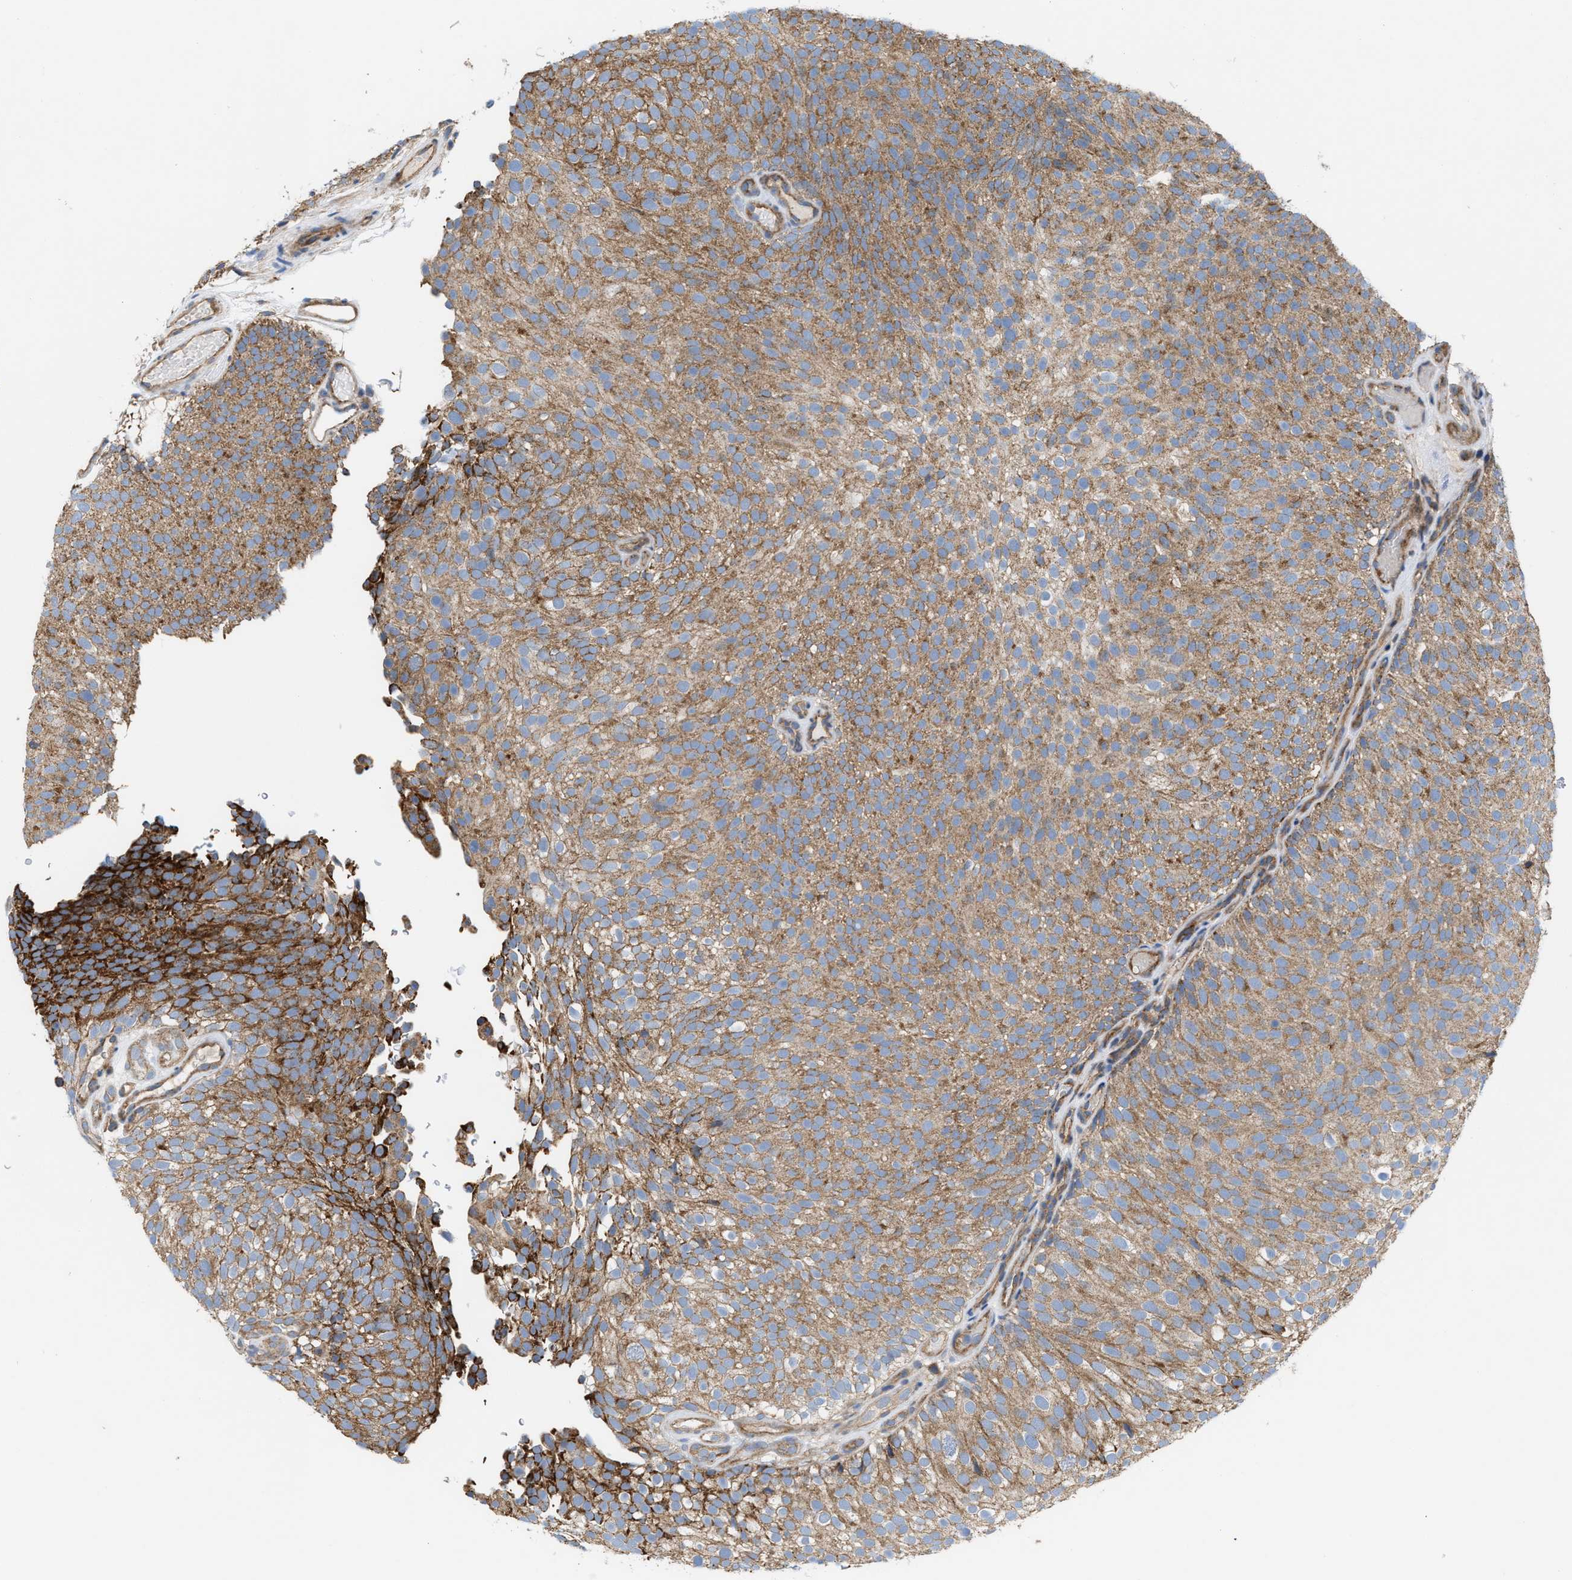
{"staining": {"intensity": "moderate", "quantity": ">75%", "location": "cytoplasmic/membranous"}, "tissue": "urothelial cancer", "cell_type": "Tumor cells", "image_type": "cancer", "snomed": [{"axis": "morphology", "description": "Urothelial carcinoma, Low grade"}, {"axis": "topography", "description": "Urinary bladder"}], "caption": "Protein staining by immunohistochemistry (IHC) demonstrates moderate cytoplasmic/membranous positivity in approximately >75% of tumor cells in urothelial cancer. (brown staining indicates protein expression, while blue staining denotes nuclei).", "gene": "OXSM", "patient": {"sex": "male", "age": 78}}